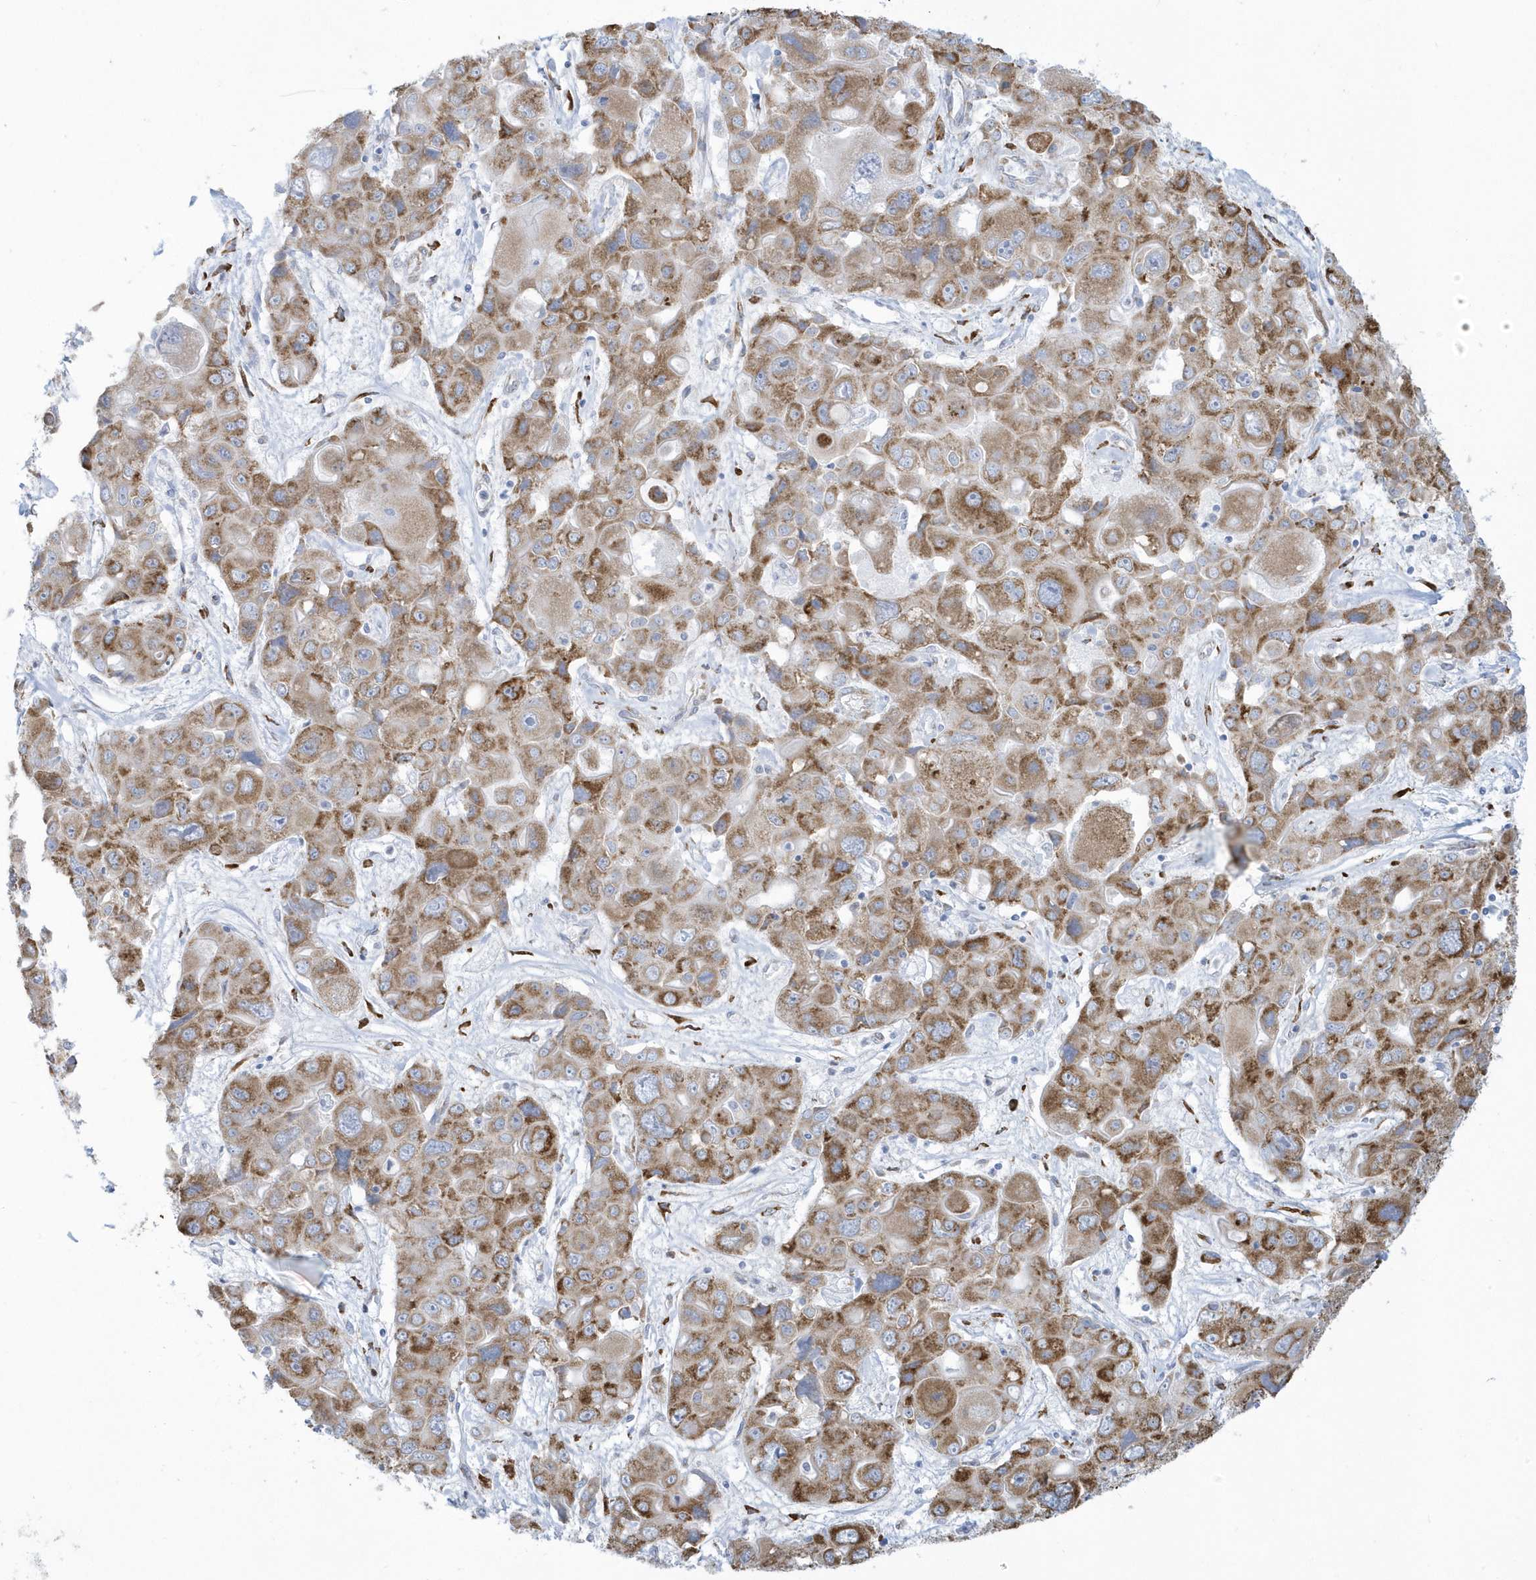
{"staining": {"intensity": "moderate", "quantity": ">75%", "location": "cytoplasmic/membranous"}, "tissue": "liver cancer", "cell_type": "Tumor cells", "image_type": "cancer", "snomed": [{"axis": "morphology", "description": "Cholangiocarcinoma"}, {"axis": "topography", "description": "Liver"}], "caption": "Immunohistochemistry staining of cholangiocarcinoma (liver), which demonstrates medium levels of moderate cytoplasmic/membranous expression in approximately >75% of tumor cells indicating moderate cytoplasmic/membranous protein expression. The staining was performed using DAB (brown) for protein detection and nuclei were counterstained in hematoxylin (blue).", "gene": "DCAF1", "patient": {"sex": "male", "age": 67}}